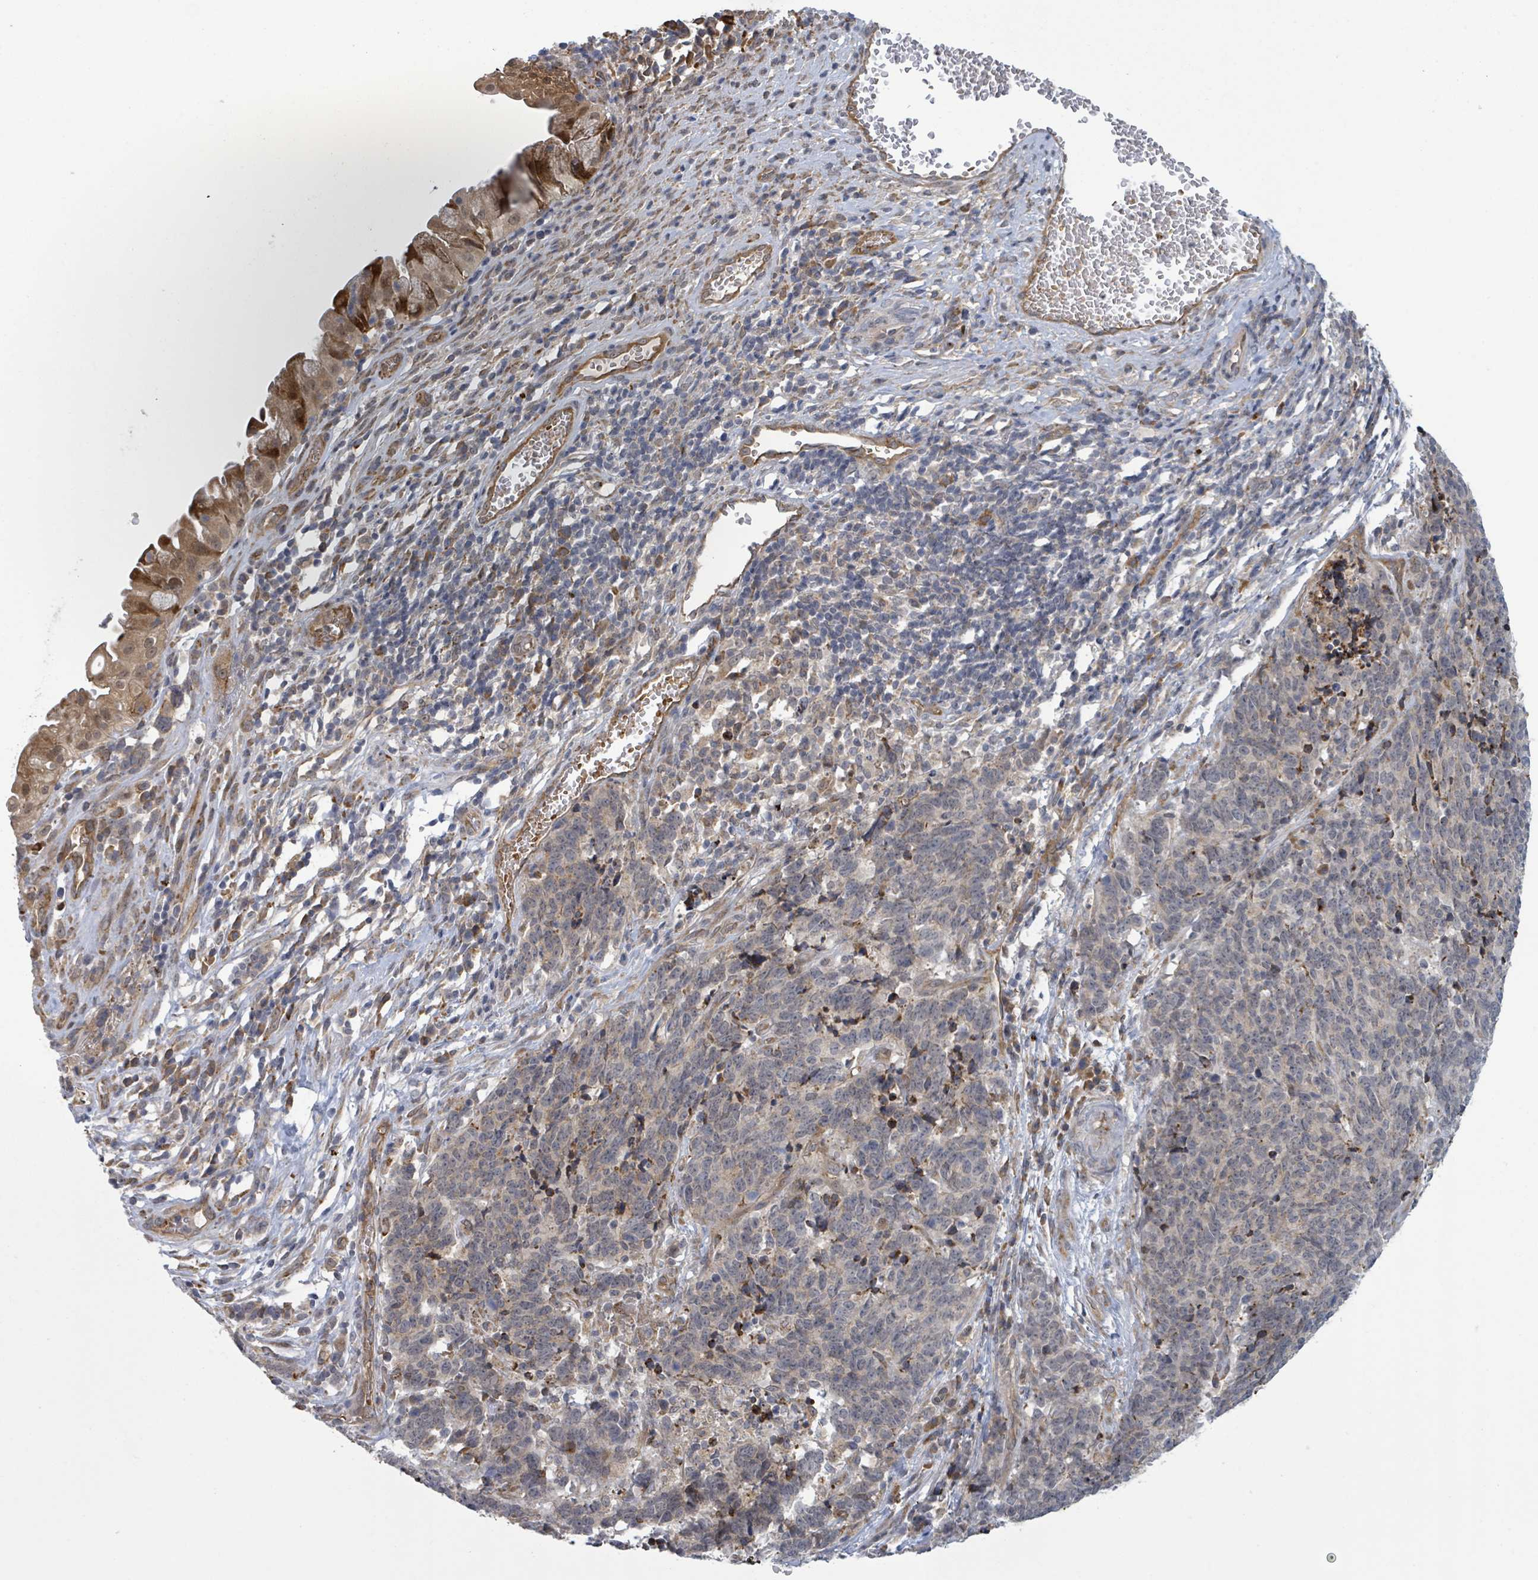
{"staining": {"intensity": "moderate", "quantity": "<25%", "location": "cytoplasmic/membranous,nuclear"}, "tissue": "cervical cancer", "cell_type": "Tumor cells", "image_type": "cancer", "snomed": [{"axis": "morphology", "description": "Squamous cell carcinoma, NOS"}, {"axis": "topography", "description": "Cervix"}], "caption": "The micrograph shows a brown stain indicating the presence of a protein in the cytoplasmic/membranous and nuclear of tumor cells in cervical cancer.", "gene": "SHROOM2", "patient": {"sex": "female", "age": 29}}